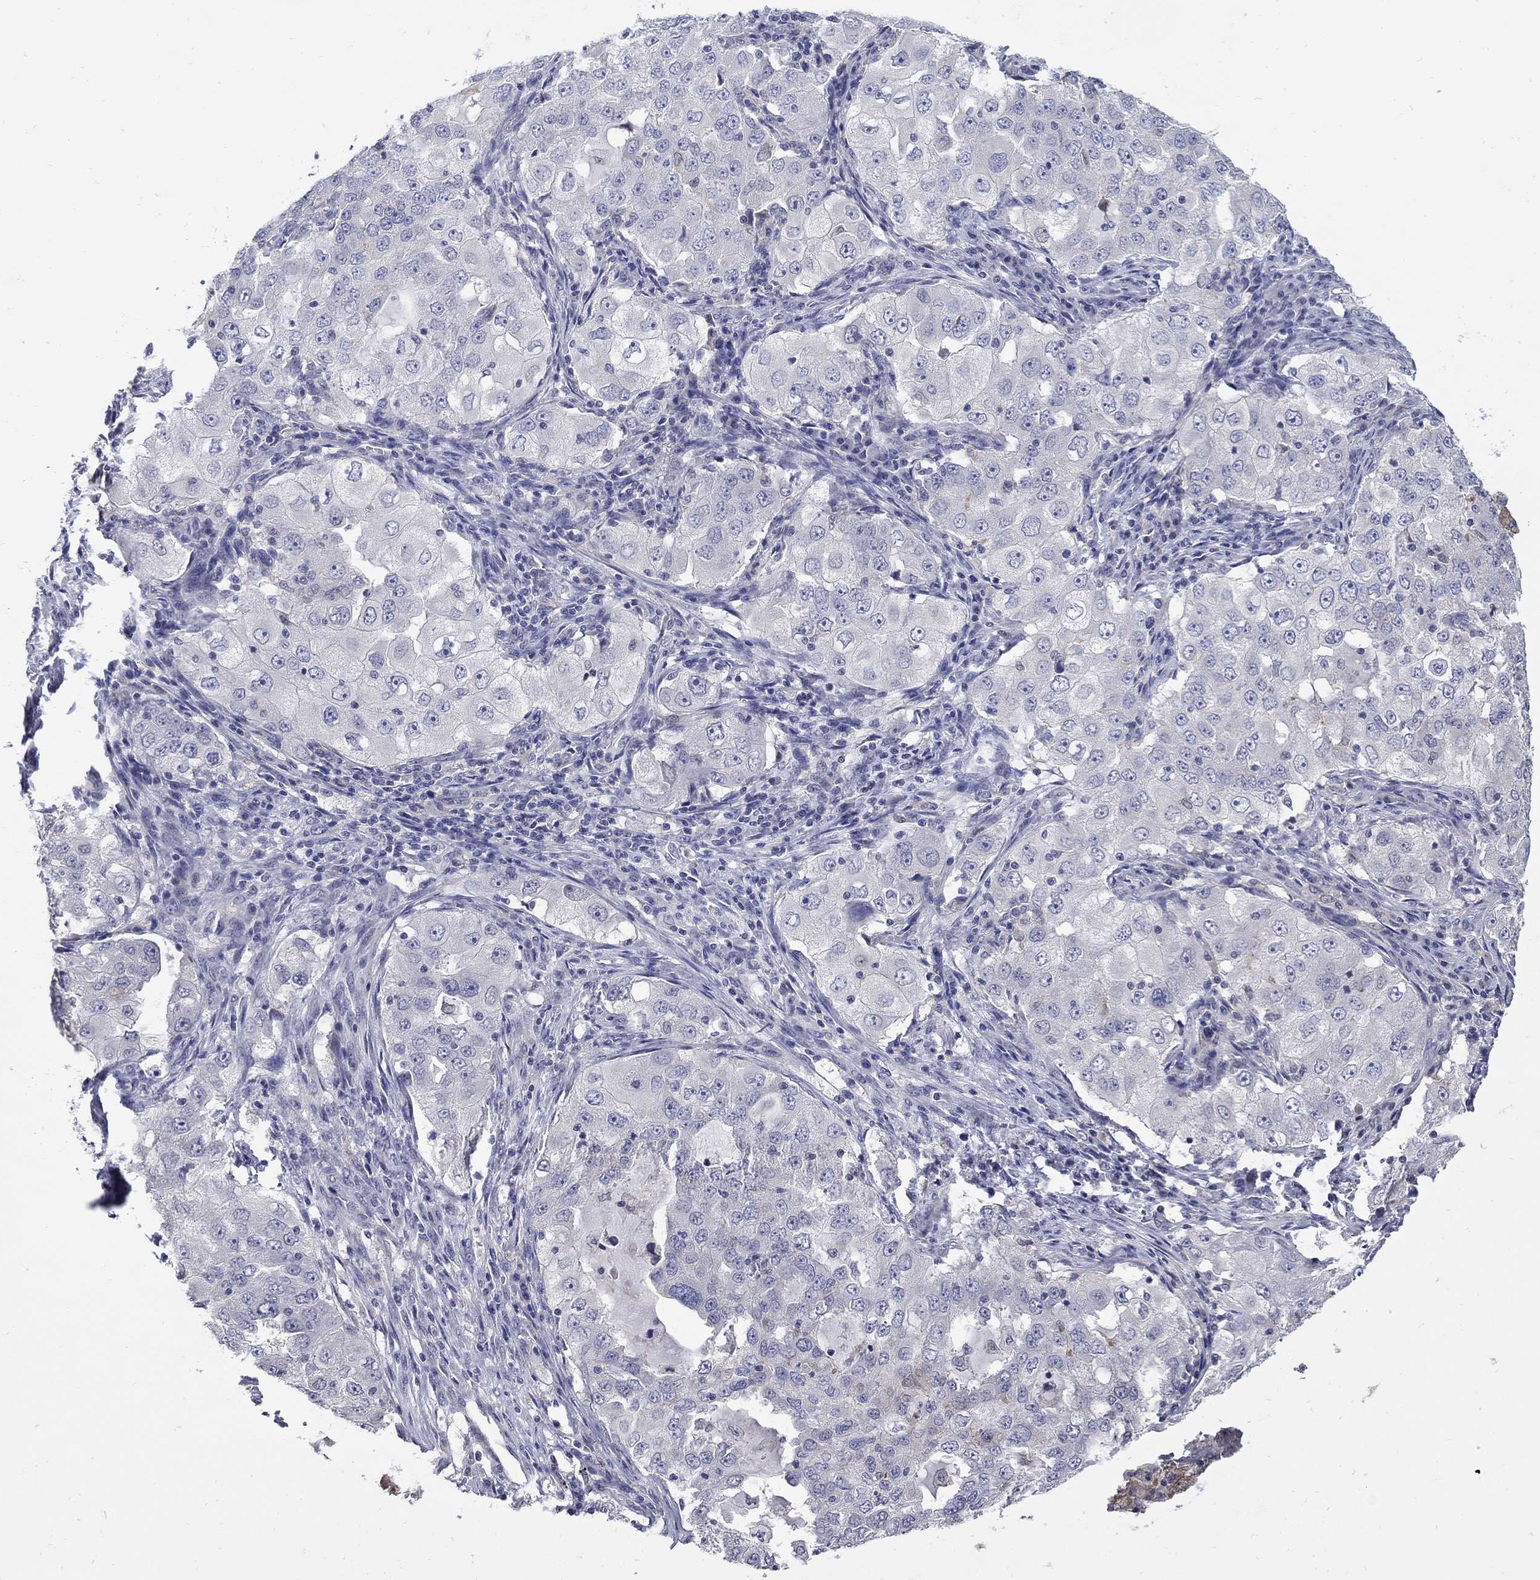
{"staining": {"intensity": "negative", "quantity": "none", "location": "none"}, "tissue": "lung cancer", "cell_type": "Tumor cells", "image_type": "cancer", "snomed": [{"axis": "morphology", "description": "Adenocarcinoma, NOS"}, {"axis": "topography", "description": "Lung"}], "caption": "Lung cancer stained for a protein using immunohistochemistry (IHC) displays no positivity tumor cells.", "gene": "CETN1", "patient": {"sex": "female", "age": 61}}